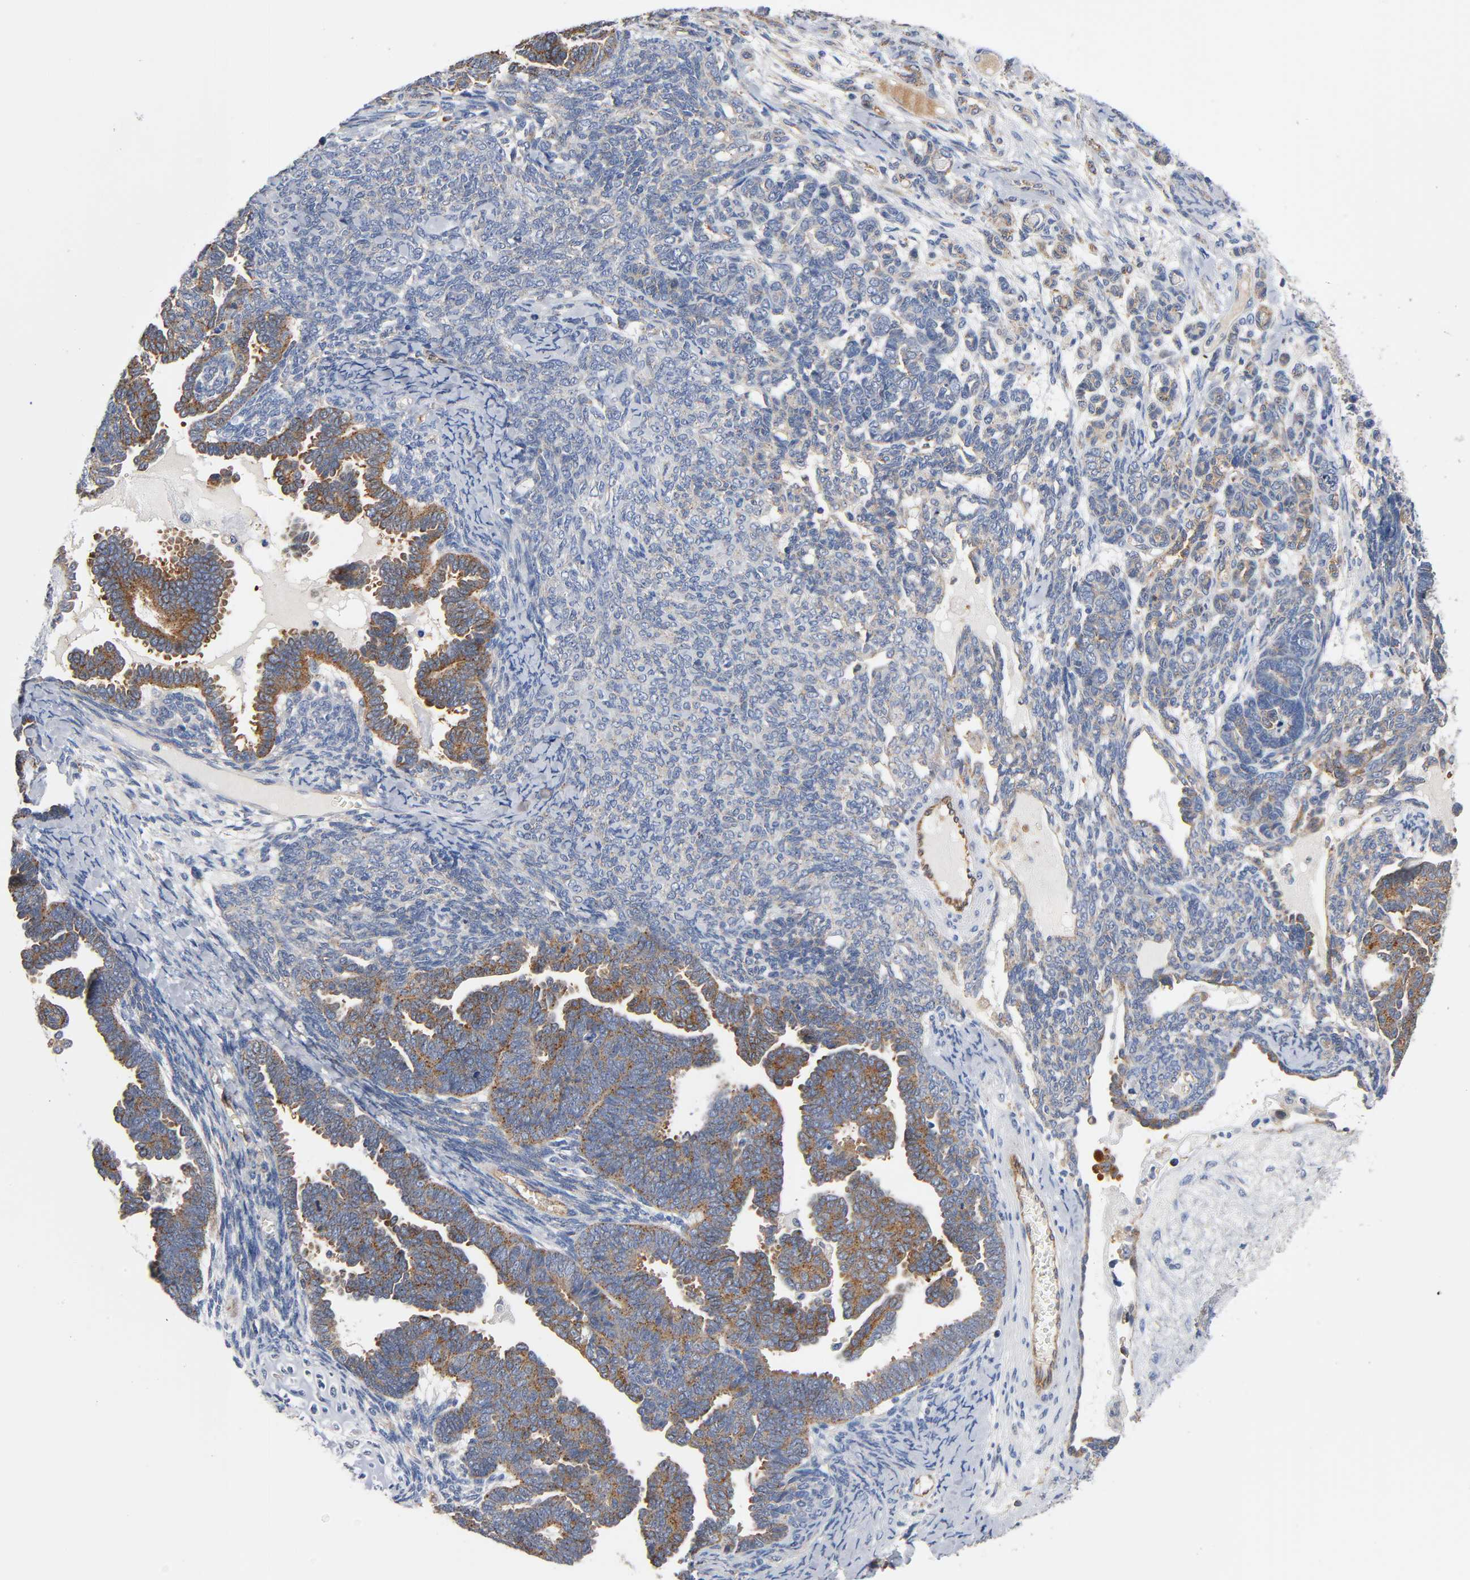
{"staining": {"intensity": "moderate", "quantity": "25%-75%", "location": "cytoplasmic/membranous"}, "tissue": "endometrial cancer", "cell_type": "Tumor cells", "image_type": "cancer", "snomed": [{"axis": "morphology", "description": "Neoplasm, malignant, NOS"}, {"axis": "topography", "description": "Endometrium"}], "caption": "Immunohistochemical staining of endometrial neoplasm (malignant) displays medium levels of moderate cytoplasmic/membranous protein positivity in approximately 25%-75% of tumor cells. (brown staining indicates protein expression, while blue staining denotes nuclei).", "gene": "CD2AP", "patient": {"sex": "female", "age": 74}}